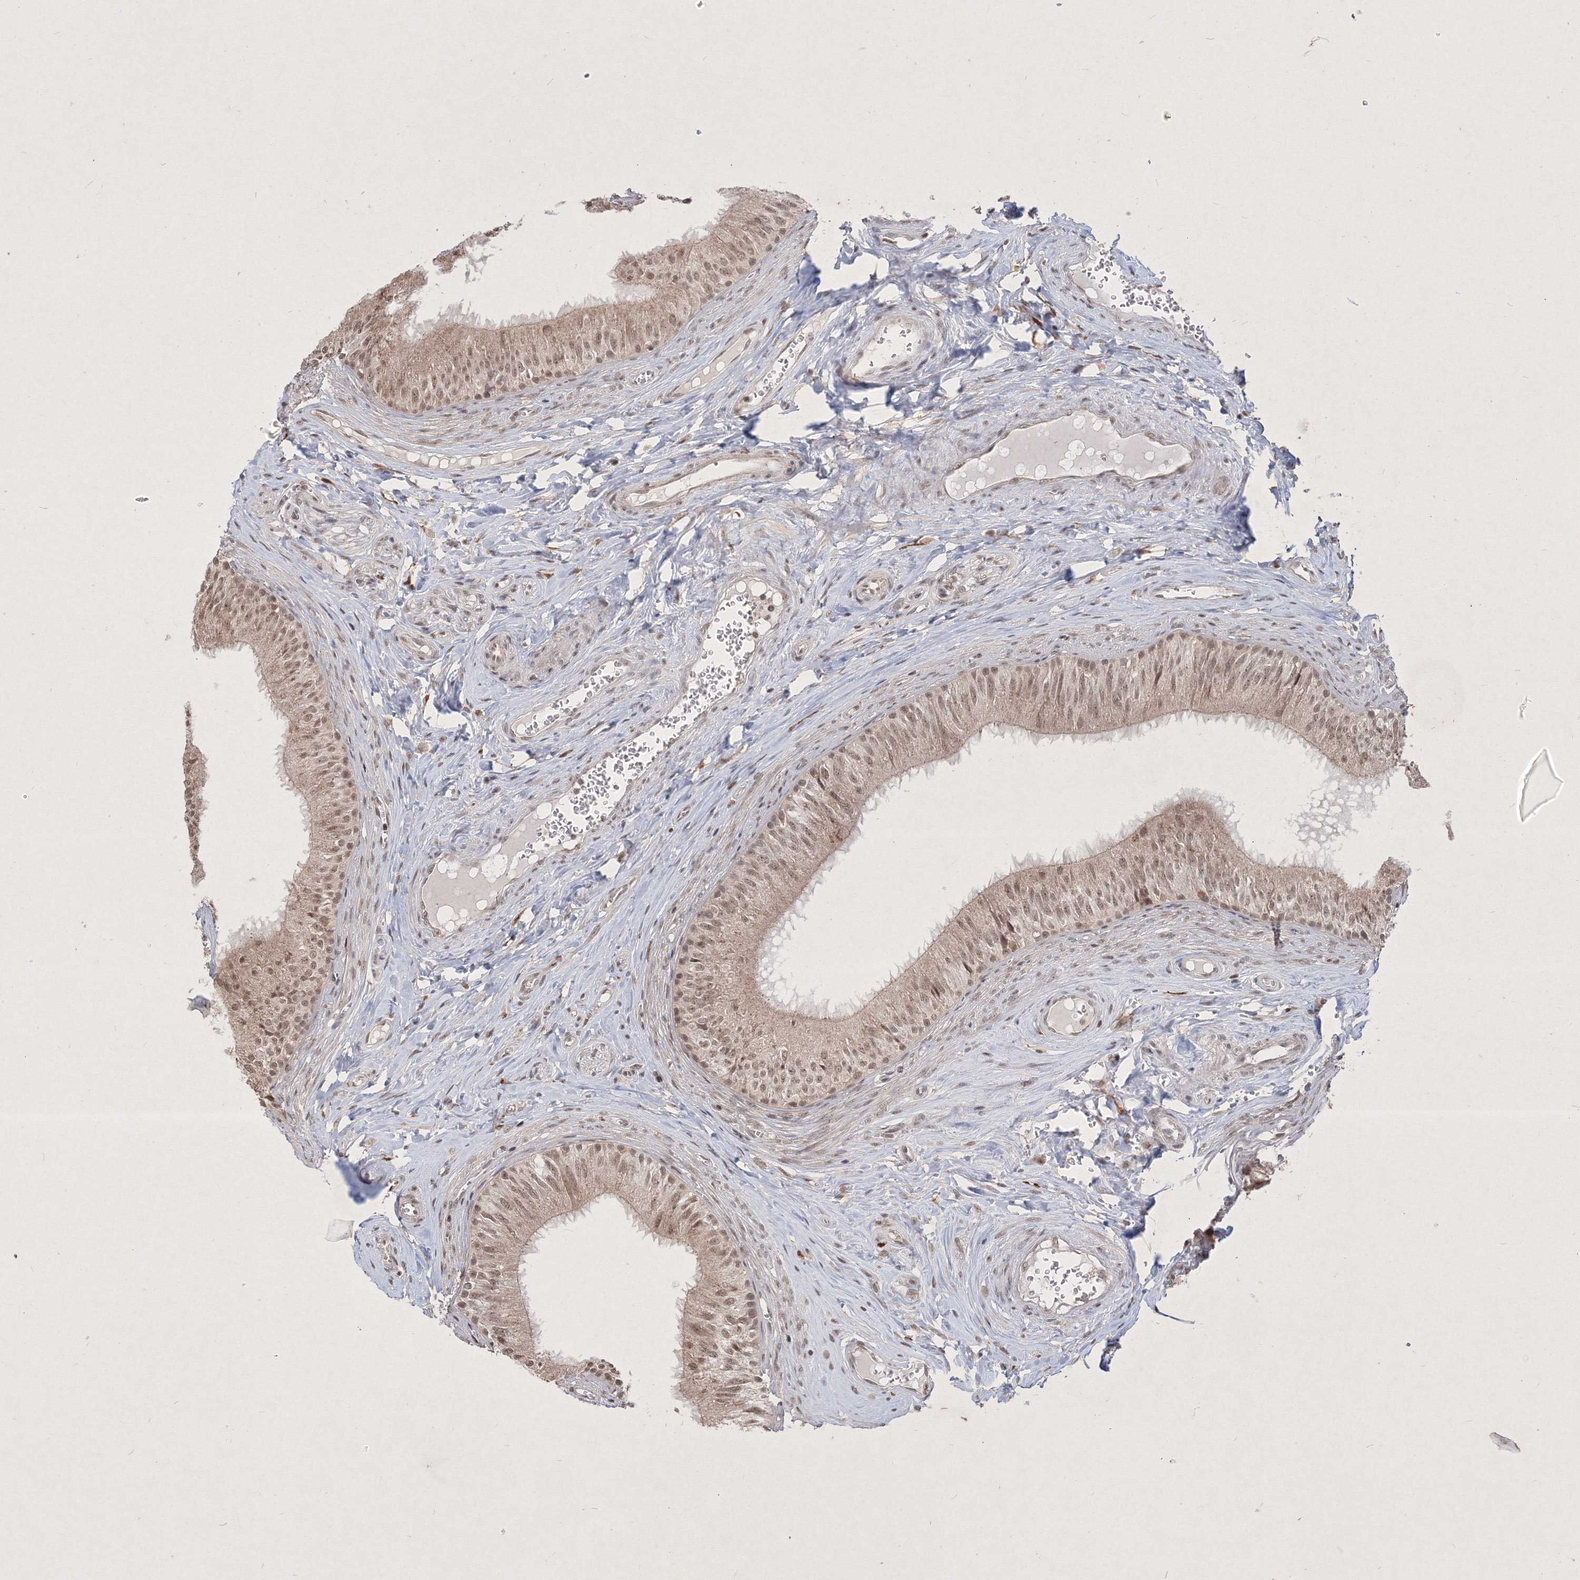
{"staining": {"intensity": "weak", "quantity": ">75%", "location": "cytoplasmic/membranous,nuclear"}, "tissue": "epididymis", "cell_type": "Glandular cells", "image_type": "normal", "snomed": [{"axis": "morphology", "description": "Normal tissue, NOS"}, {"axis": "topography", "description": "Epididymis"}], "caption": "A low amount of weak cytoplasmic/membranous,nuclear staining is identified in about >75% of glandular cells in benign epididymis. (DAB (3,3'-diaminobenzidine) IHC with brightfield microscopy, high magnification).", "gene": "TAB1", "patient": {"sex": "male", "age": 46}}